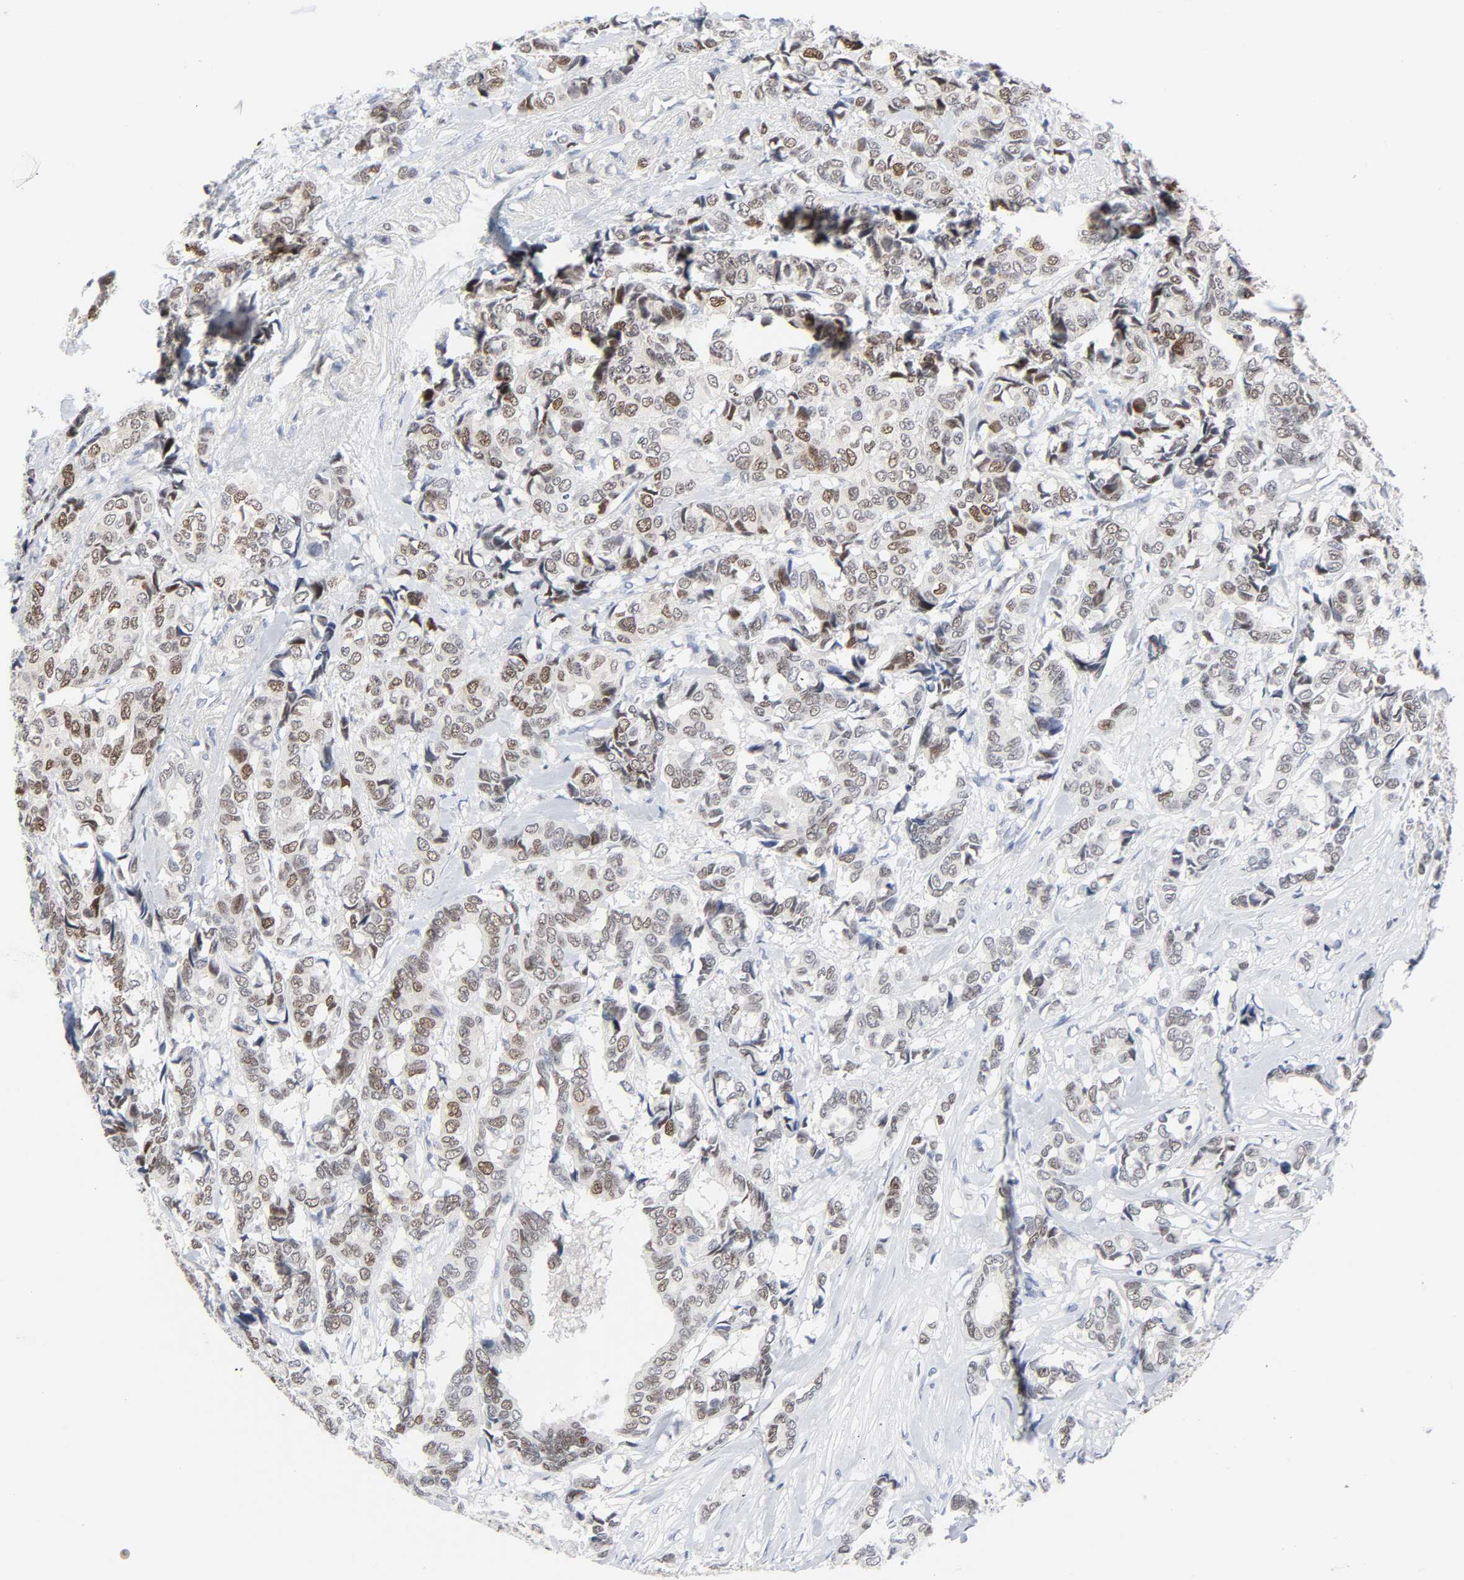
{"staining": {"intensity": "weak", "quantity": "25%-75%", "location": "nuclear"}, "tissue": "breast cancer", "cell_type": "Tumor cells", "image_type": "cancer", "snomed": [{"axis": "morphology", "description": "Duct carcinoma"}, {"axis": "topography", "description": "Breast"}], "caption": "The histopathology image demonstrates immunohistochemical staining of breast intraductal carcinoma. There is weak nuclear staining is identified in approximately 25%-75% of tumor cells.", "gene": "WEE1", "patient": {"sex": "female", "age": 87}}